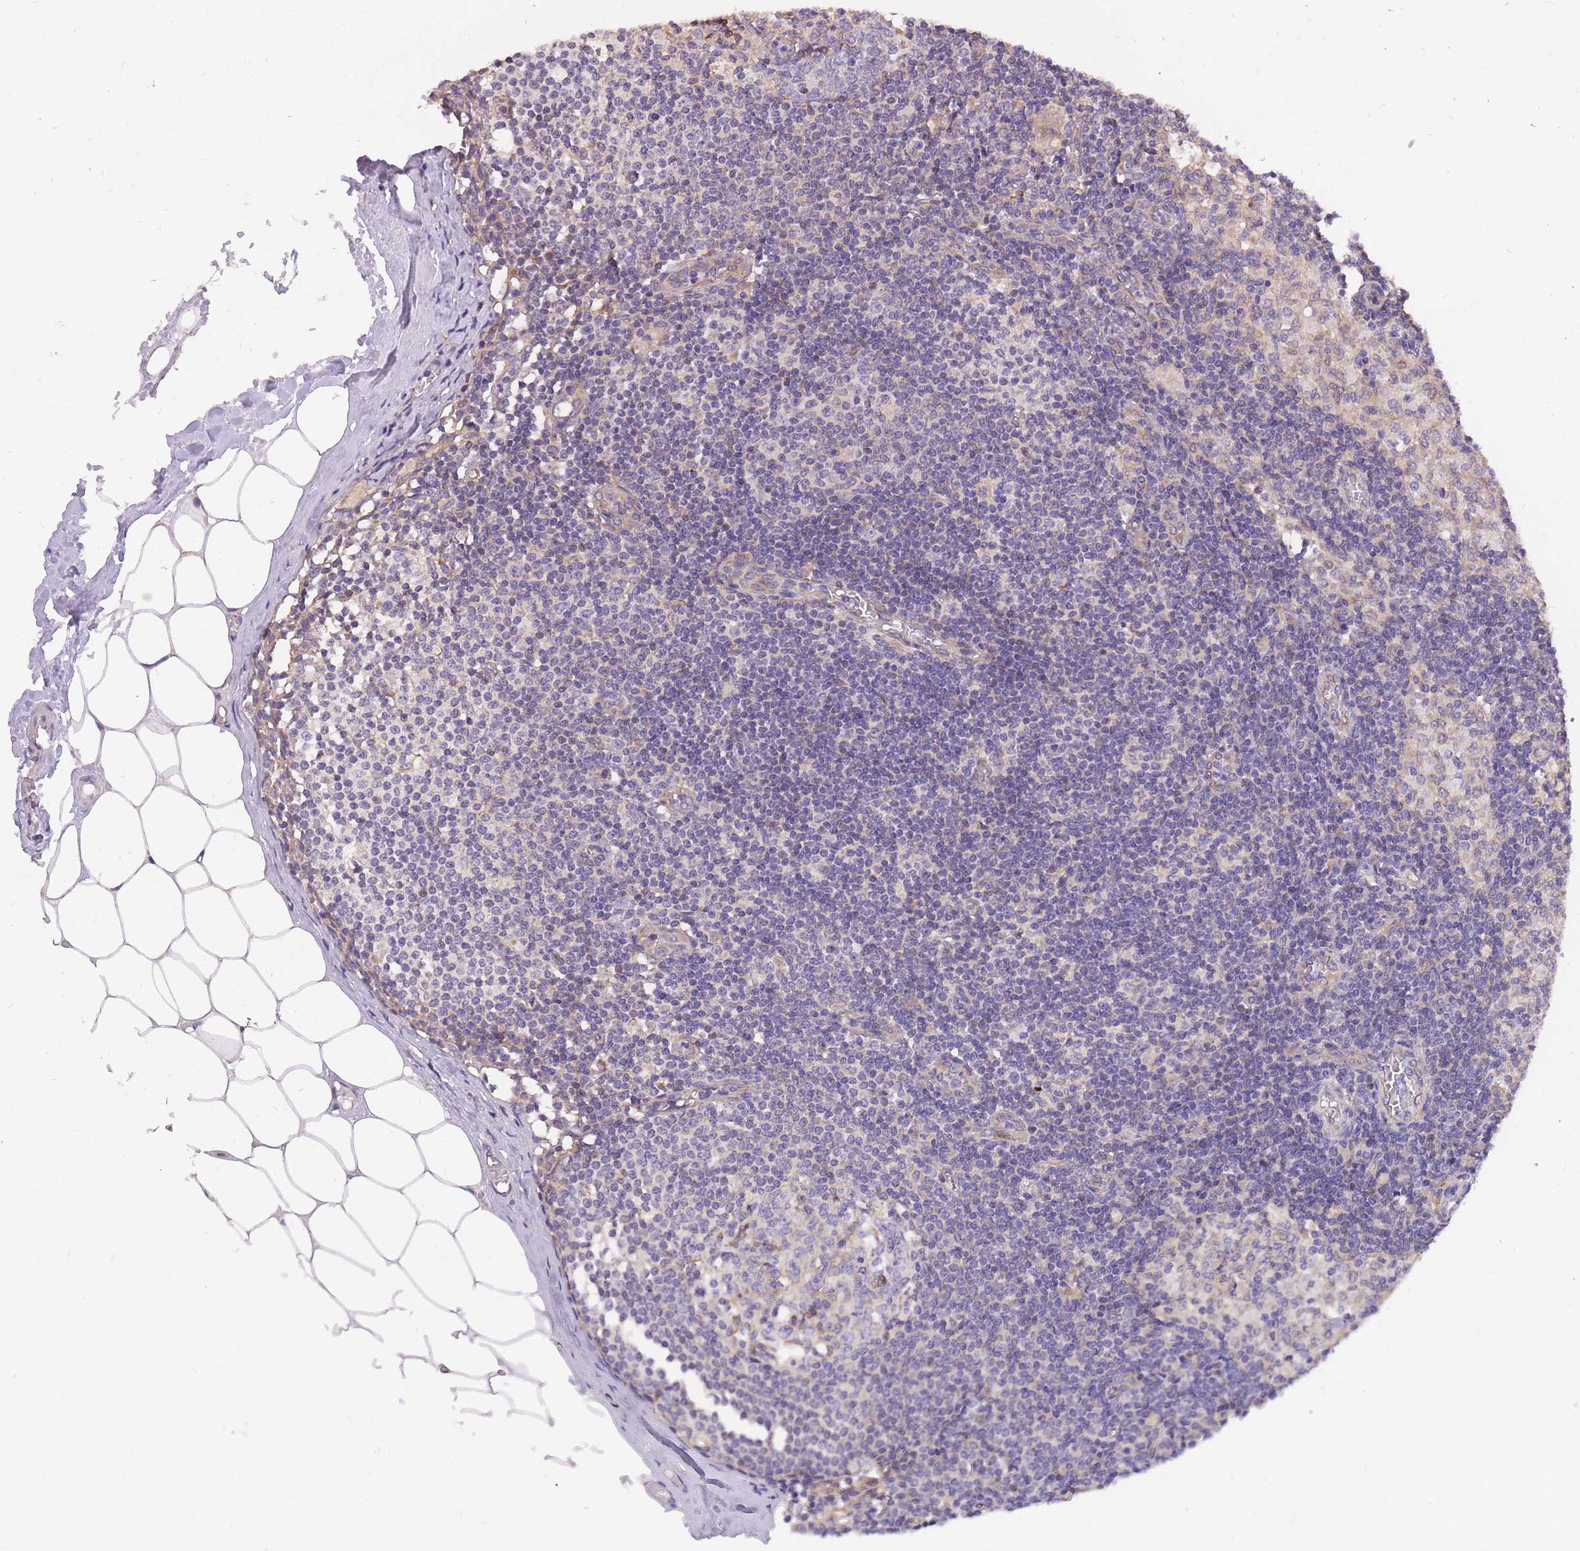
{"staining": {"intensity": "moderate", "quantity": "<25%", "location": "cytoplasmic/membranous"}, "tissue": "lymph node", "cell_type": "Germinal center cells", "image_type": "normal", "snomed": [{"axis": "morphology", "description": "Normal tissue, NOS"}, {"axis": "topography", "description": "Lymph node"}], "caption": "Lymph node stained with IHC demonstrates moderate cytoplasmic/membranous staining in about <25% of germinal center cells.", "gene": "TOPAZ1", "patient": {"sex": "female", "age": 42}}